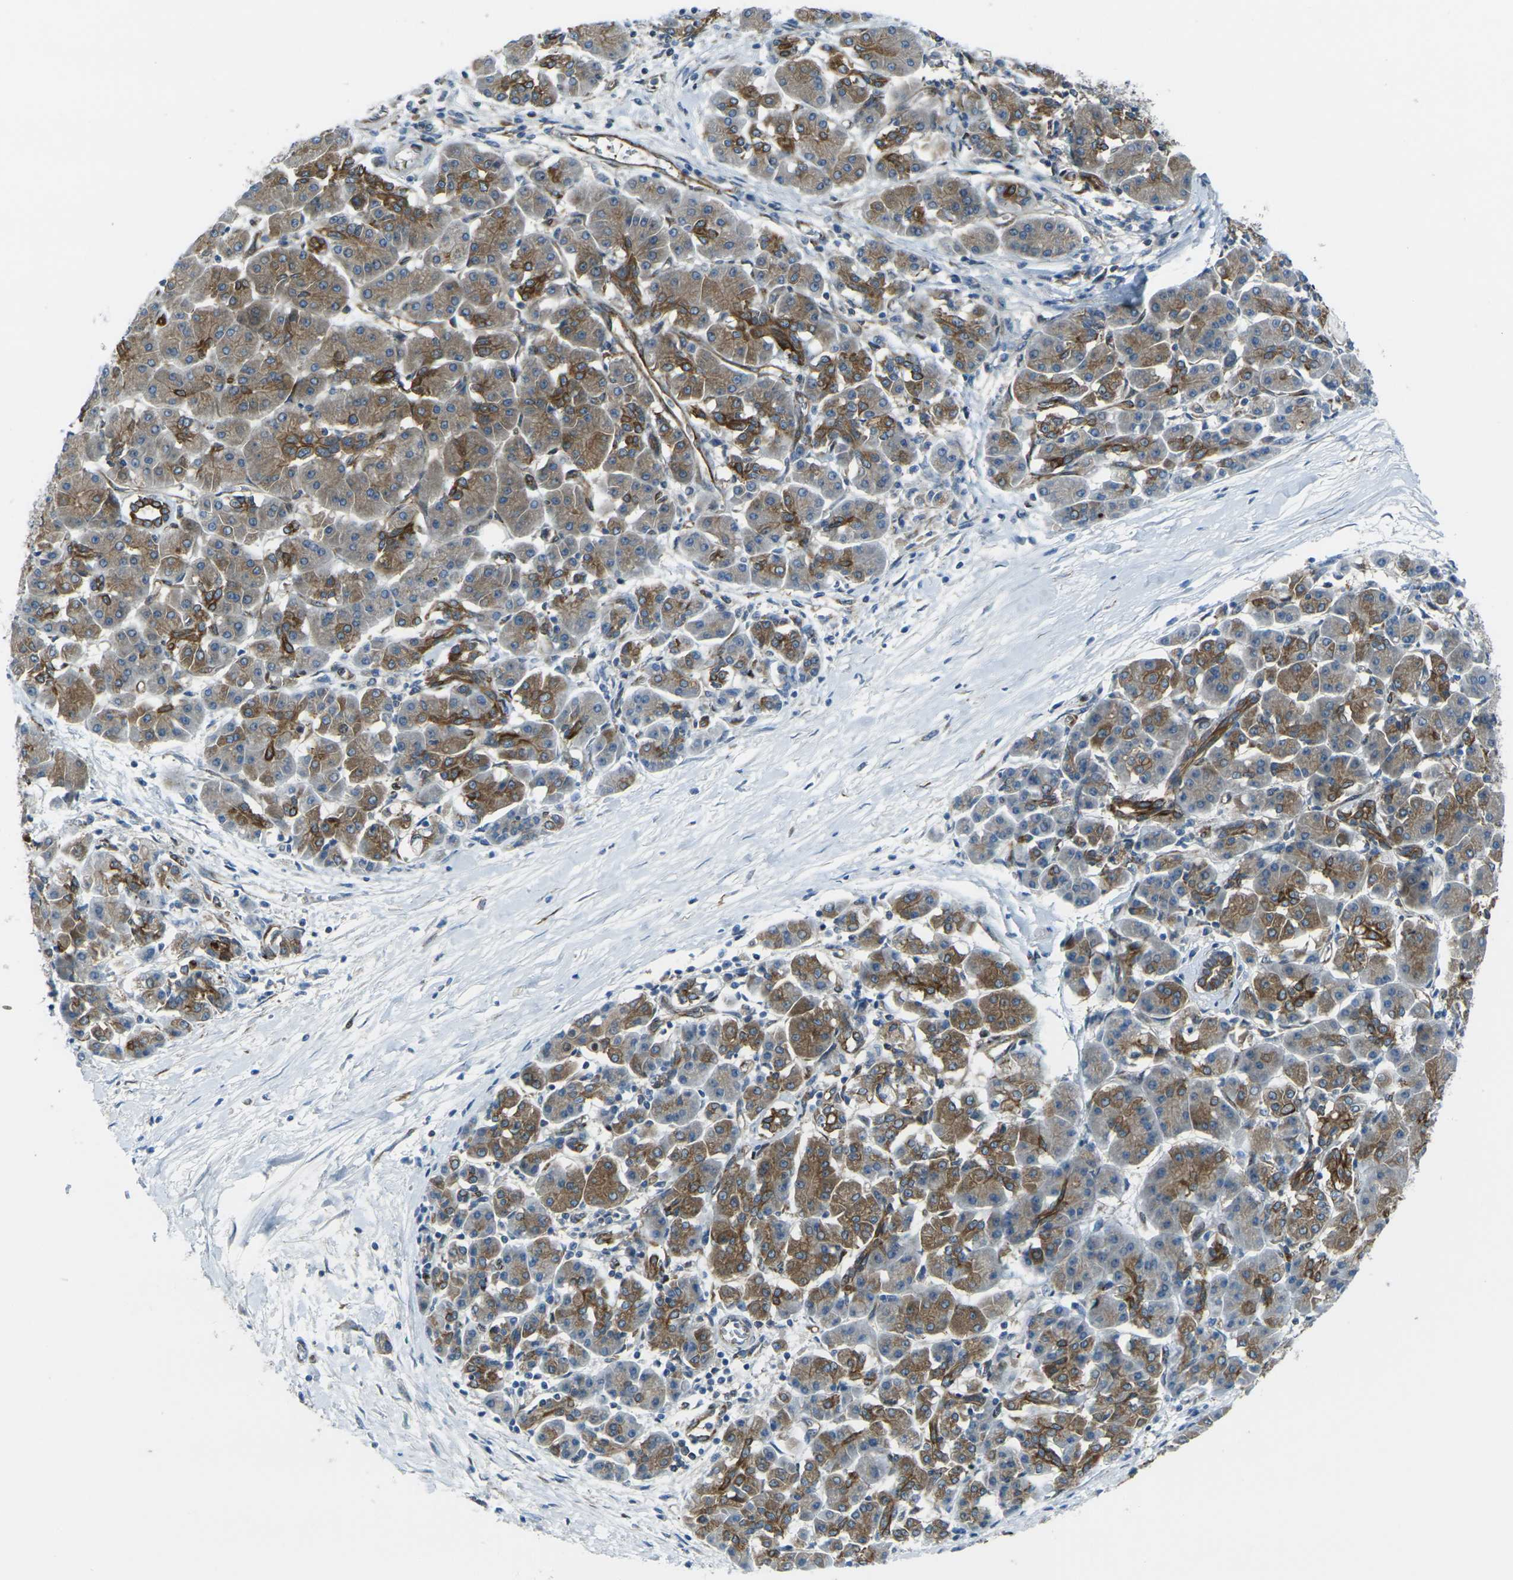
{"staining": {"intensity": "moderate", "quantity": ">75%", "location": "cytoplasmic/membranous"}, "tissue": "pancreatic cancer", "cell_type": "Tumor cells", "image_type": "cancer", "snomed": [{"axis": "morphology", "description": "Adenocarcinoma, NOS"}, {"axis": "topography", "description": "Pancreas"}], "caption": "Approximately >75% of tumor cells in pancreatic cancer display moderate cytoplasmic/membranous protein positivity as visualized by brown immunohistochemical staining.", "gene": "CELSR2", "patient": {"sex": "female", "age": 57}}